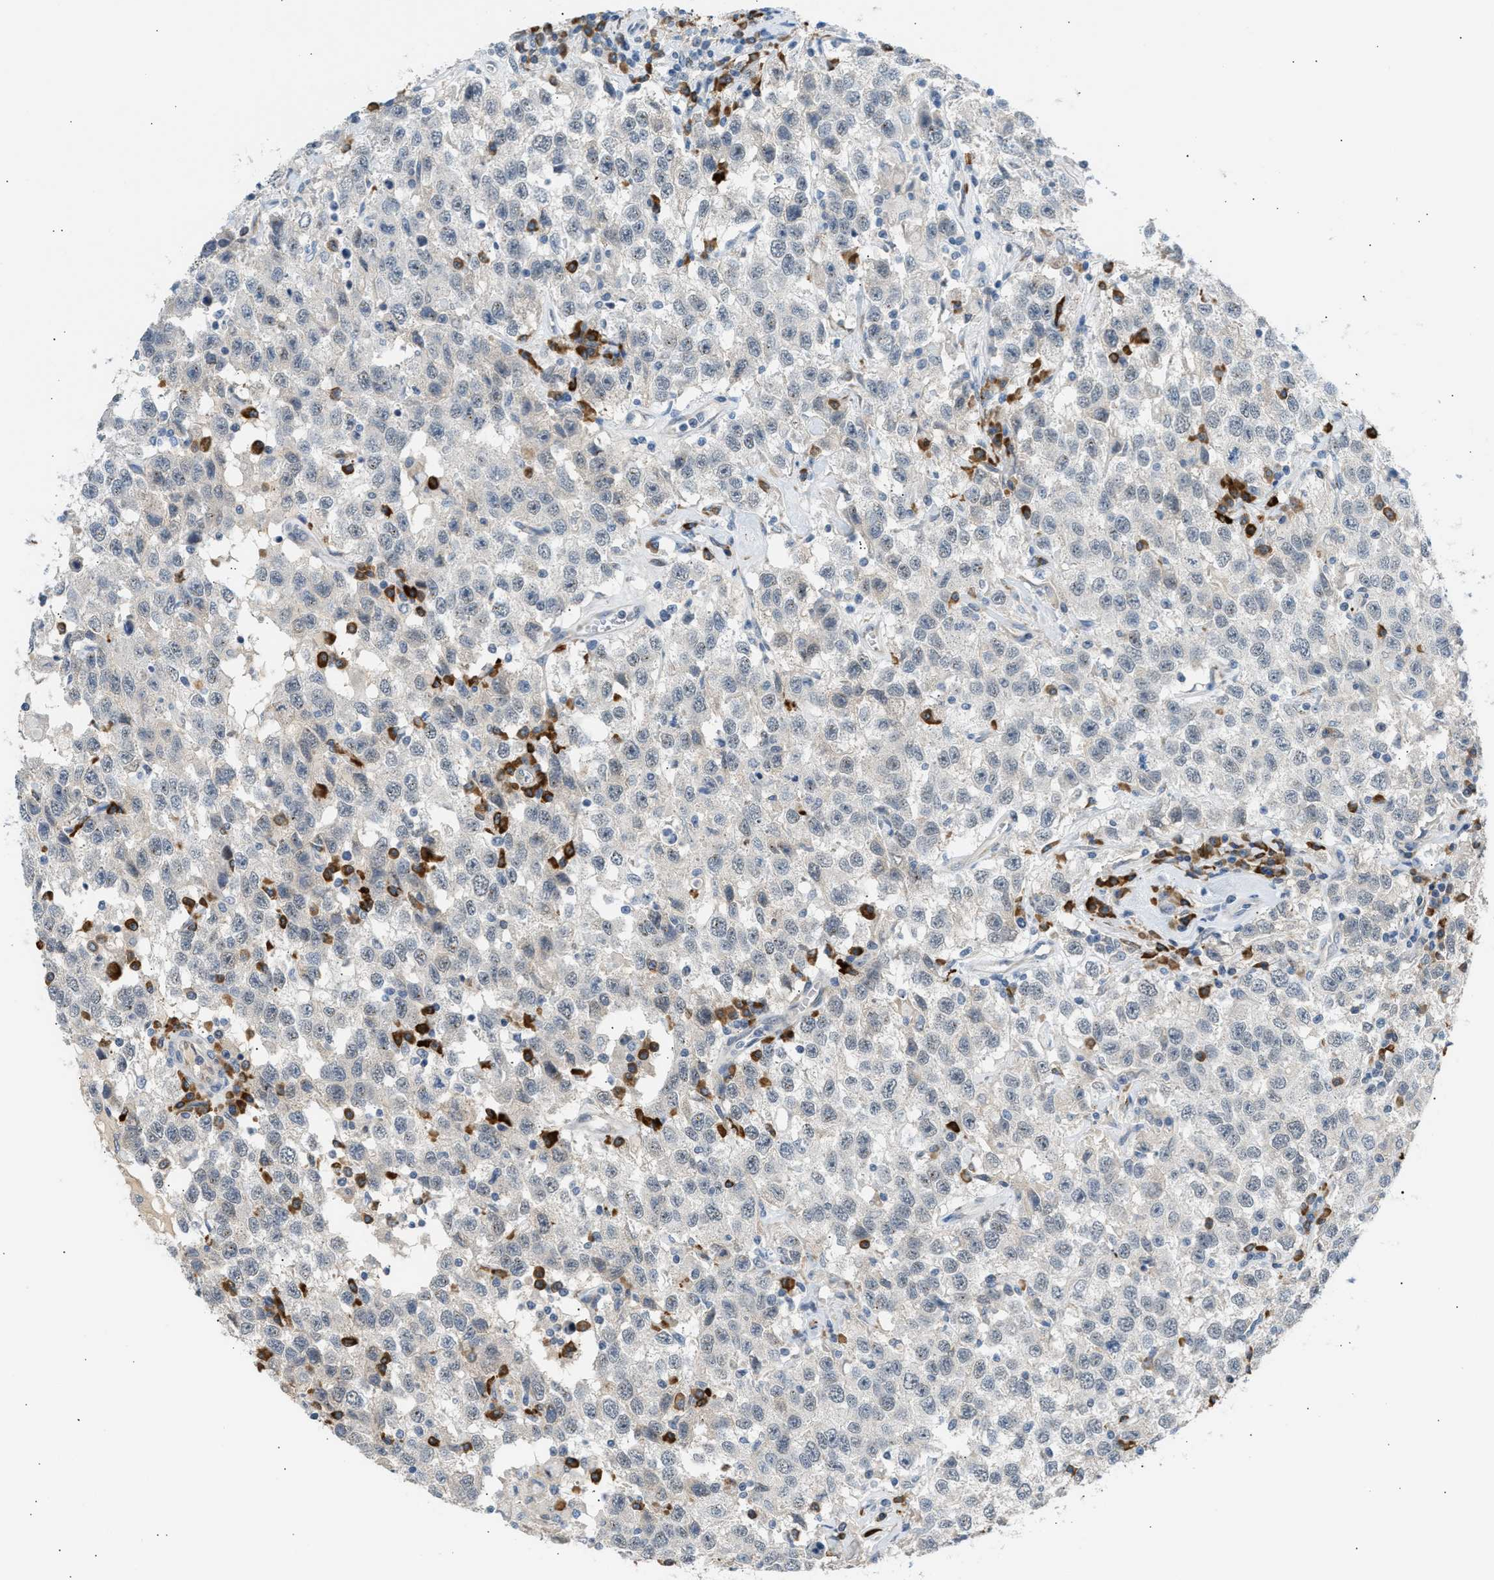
{"staining": {"intensity": "negative", "quantity": "none", "location": "none"}, "tissue": "testis cancer", "cell_type": "Tumor cells", "image_type": "cancer", "snomed": [{"axis": "morphology", "description": "Seminoma, NOS"}, {"axis": "topography", "description": "Testis"}], "caption": "High power microscopy histopathology image of an IHC image of seminoma (testis), revealing no significant positivity in tumor cells.", "gene": "KCNC2", "patient": {"sex": "male", "age": 41}}